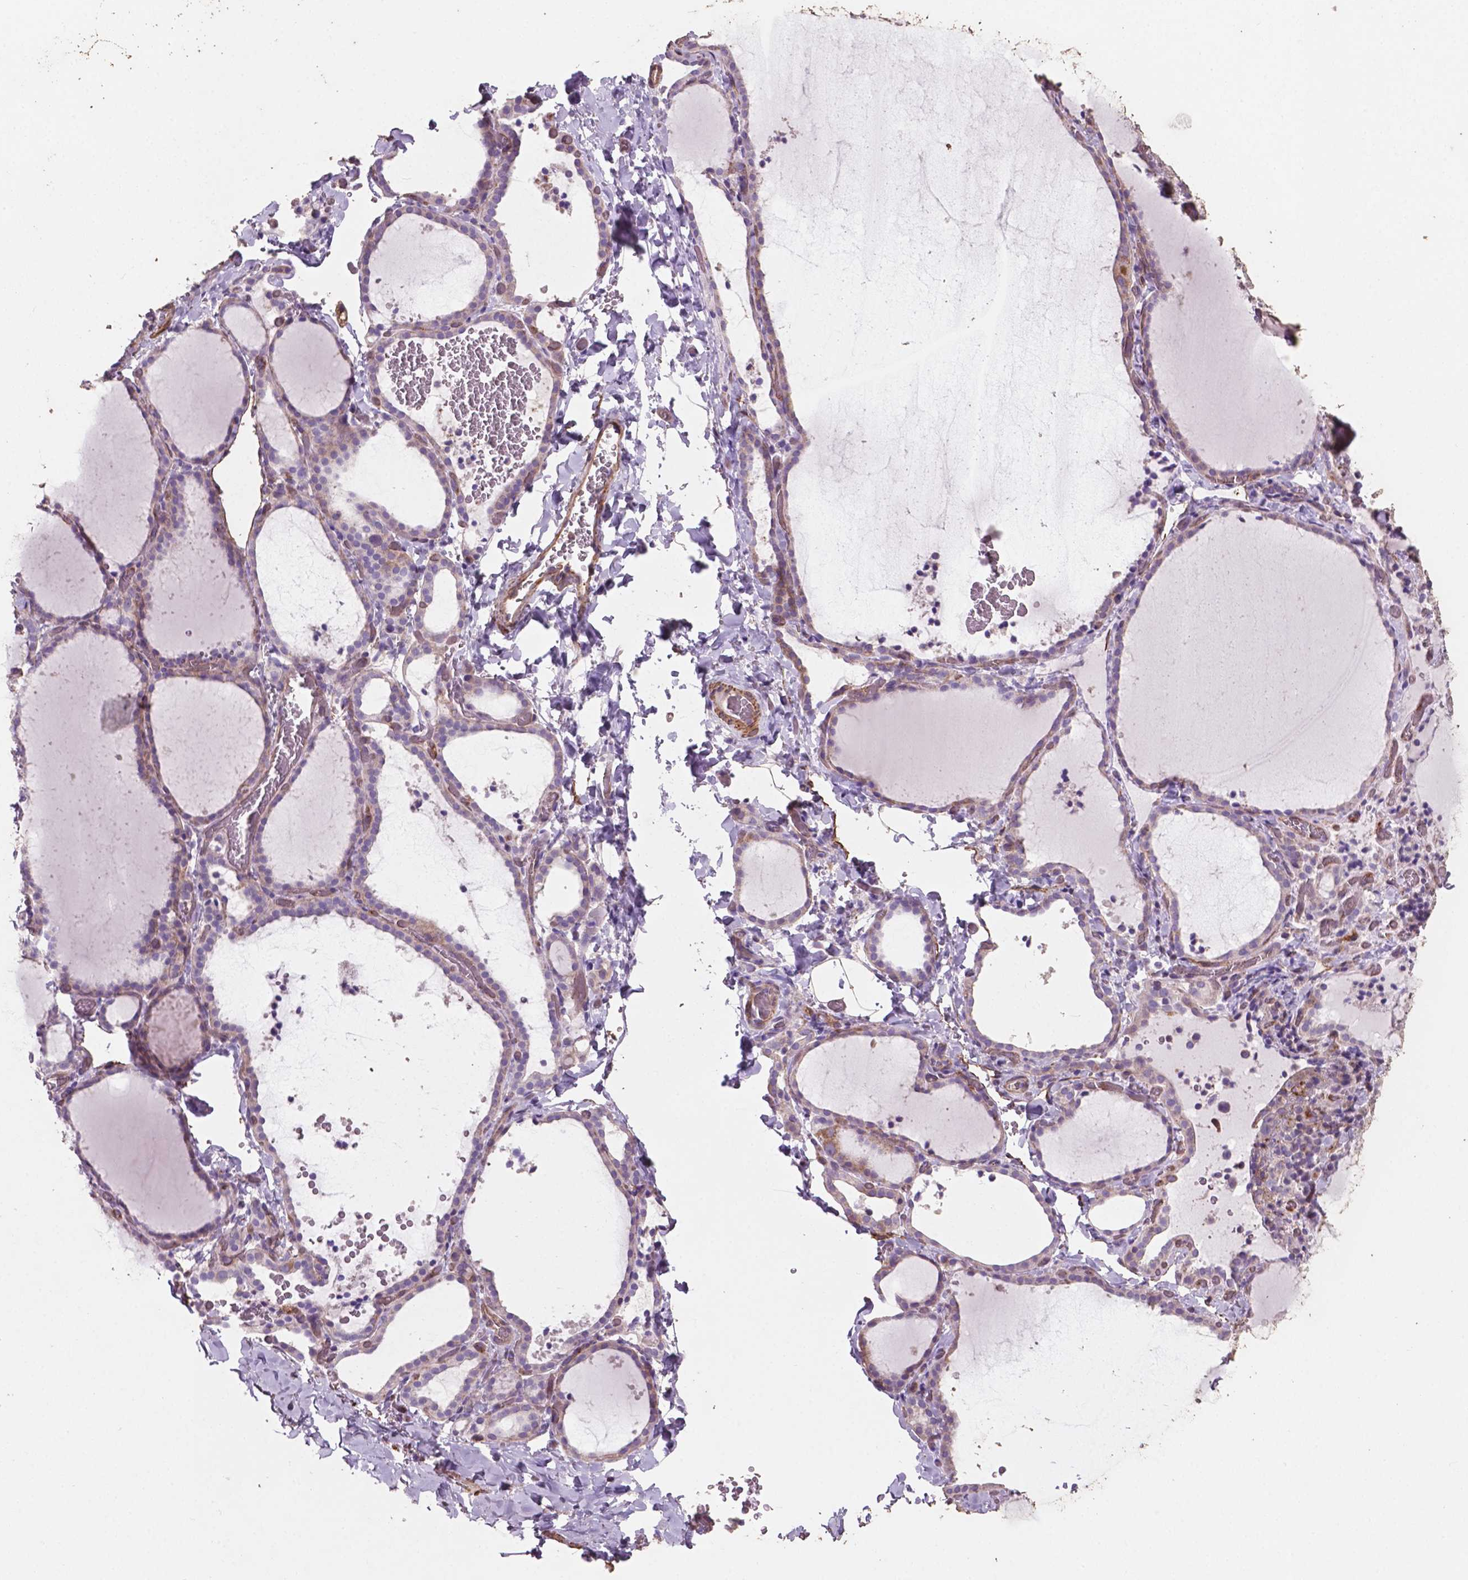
{"staining": {"intensity": "weak", "quantity": "25%-75%", "location": "cytoplasmic/membranous"}, "tissue": "thyroid gland", "cell_type": "Glandular cells", "image_type": "normal", "snomed": [{"axis": "morphology", "description": "Normal tissue, NOS"}, {"axis": "topography", "description": "Thyroid gland"}], "caption": "This is an image of immunohistochemistry staining of benign thyroid gland, which shows weak staining in the cytoplasmic/membranous of glandular cells.", "gene": "COMMD4", "patient": {"sex": "female", "age": 22}}